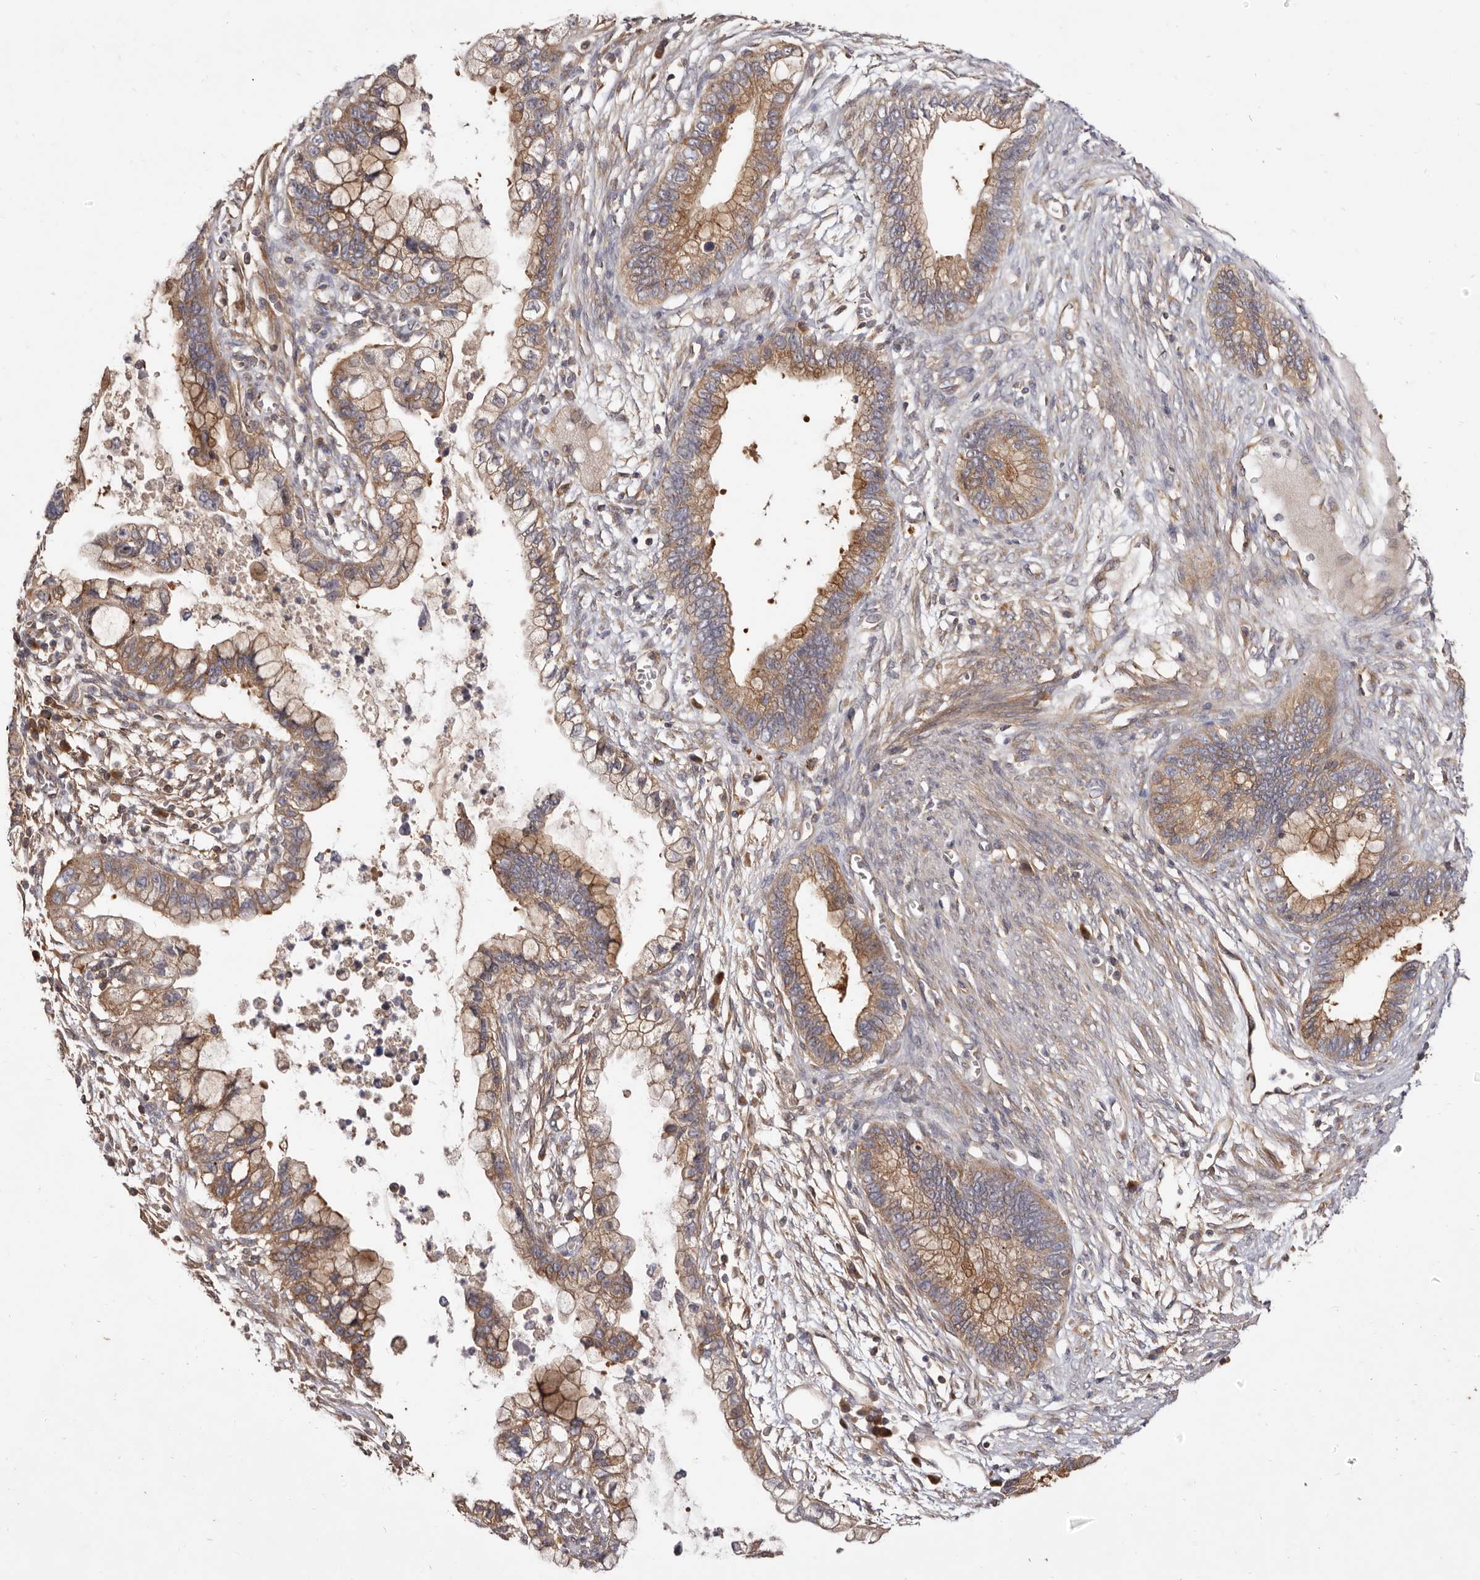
{"staining": {"intensity": "moderate", "quantity": ">75%", "location": "cytoplasmic/membranous"}, "tissue": "cervical cancer", "cell_type": "Tumor cells", "image_type": "cancer", "snomed": [{"axis": "morphology", "description": "Adenocarcinoma, NOS"}, {"axis": "topography", "description": "Cervix"}], "caption": "A brown stain labels moderate cytoplasmic/membranous expression of a protein in human cervical cancer (adenocarcinoma) tumor cells.", "gene": "ADAMTS20", "patient": {"sex": "female", "age": 44}}